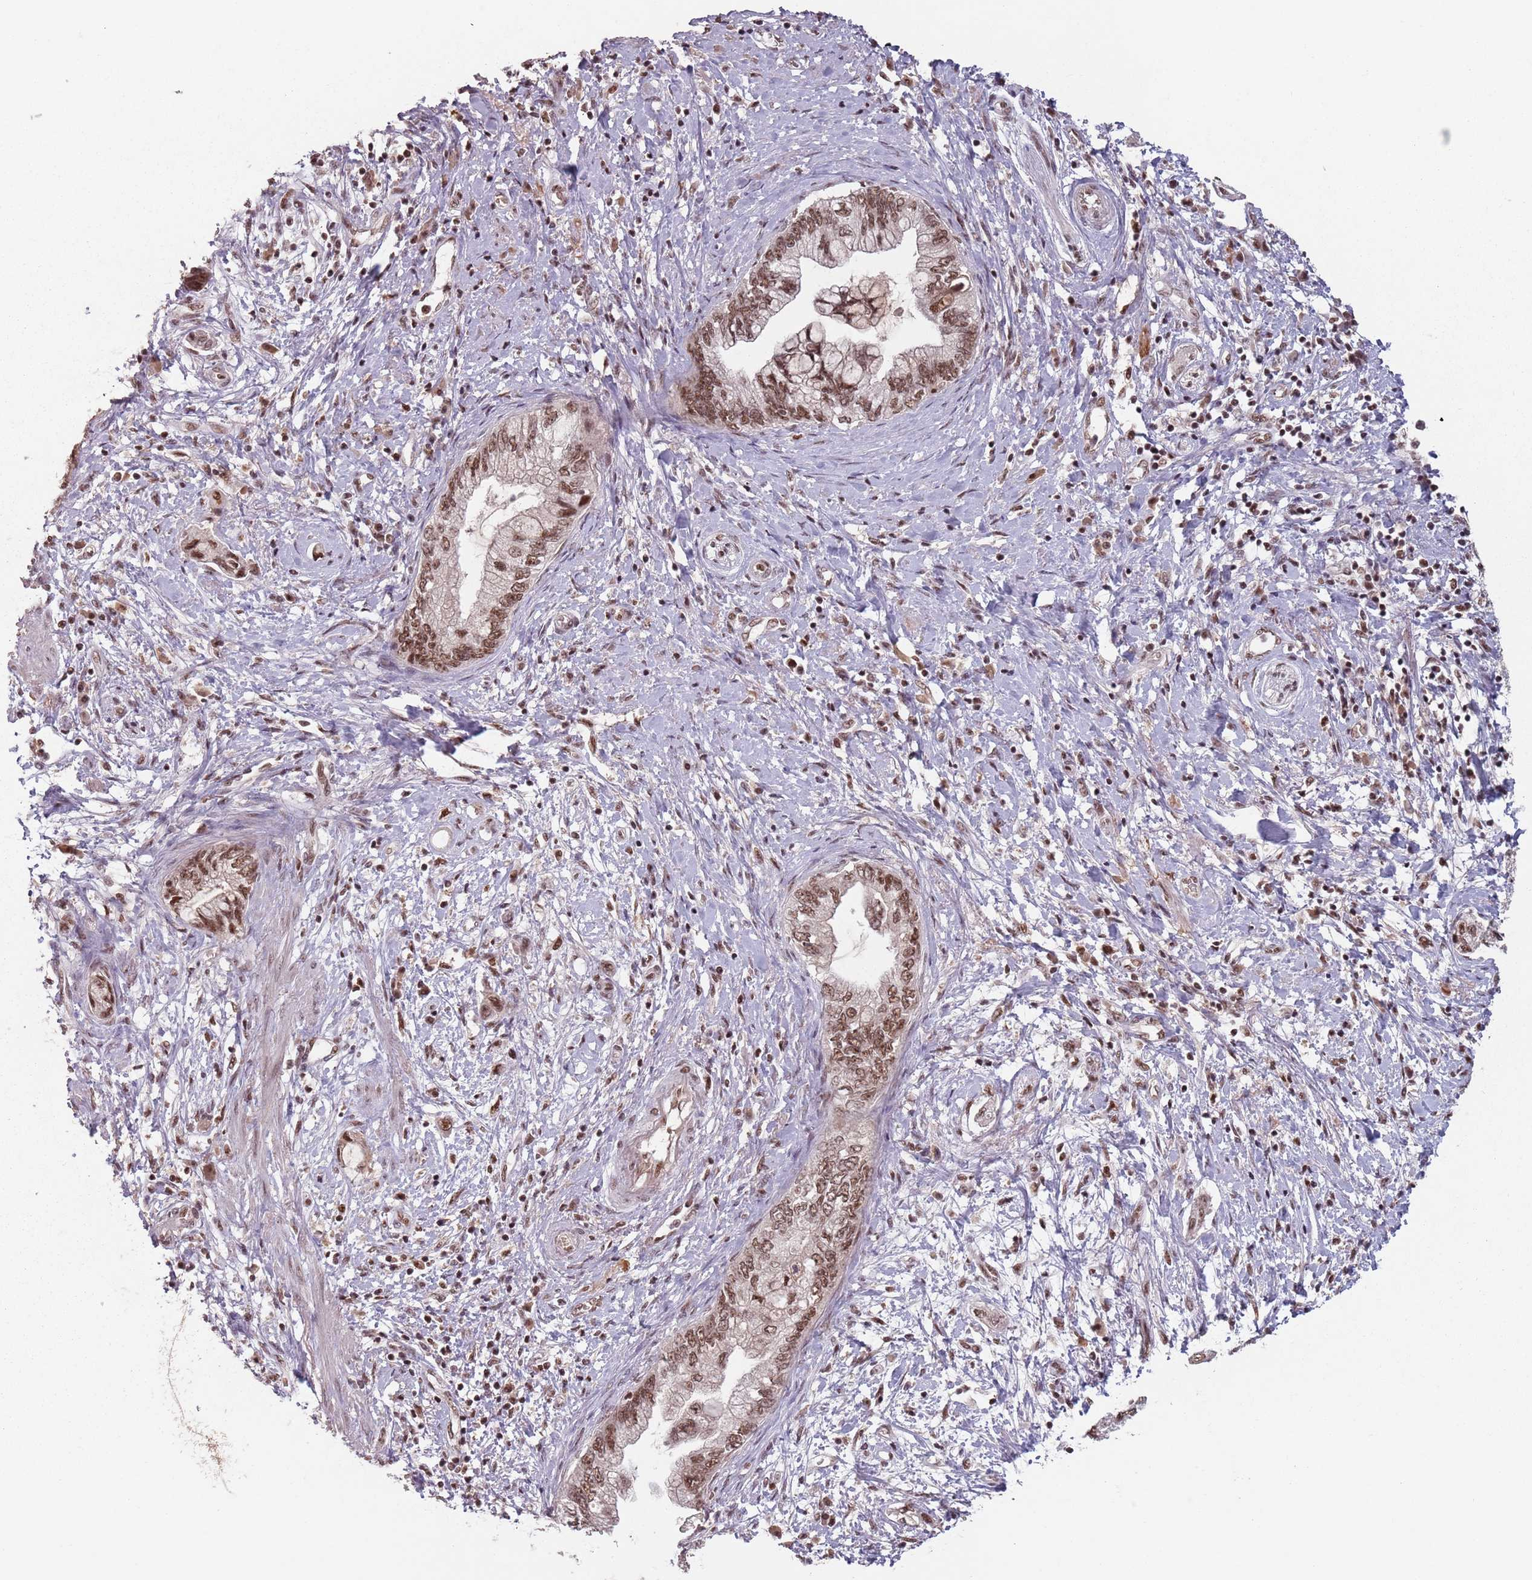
{"staining": {"intensity": "moderate", "quantity": ">75%", "location": "nuclear"}, "tissue": "pancreatic cancer", "cell_type": "Tumor cells", "image_type": "cancer", "snomed": [{"axis": "morphology", "description": "Adenocarcinoma, NOS"}, {"axis": "topography", "description": "Pancreas"}], "caption": "Adenocarcinoma (pancreatic) stained for a protein (brown) reveals moderate nuclear positive staining in approximately >75% of tumor cells.", "gene": "NCBP1", "patient": {"sex": "female", "age": 73}}